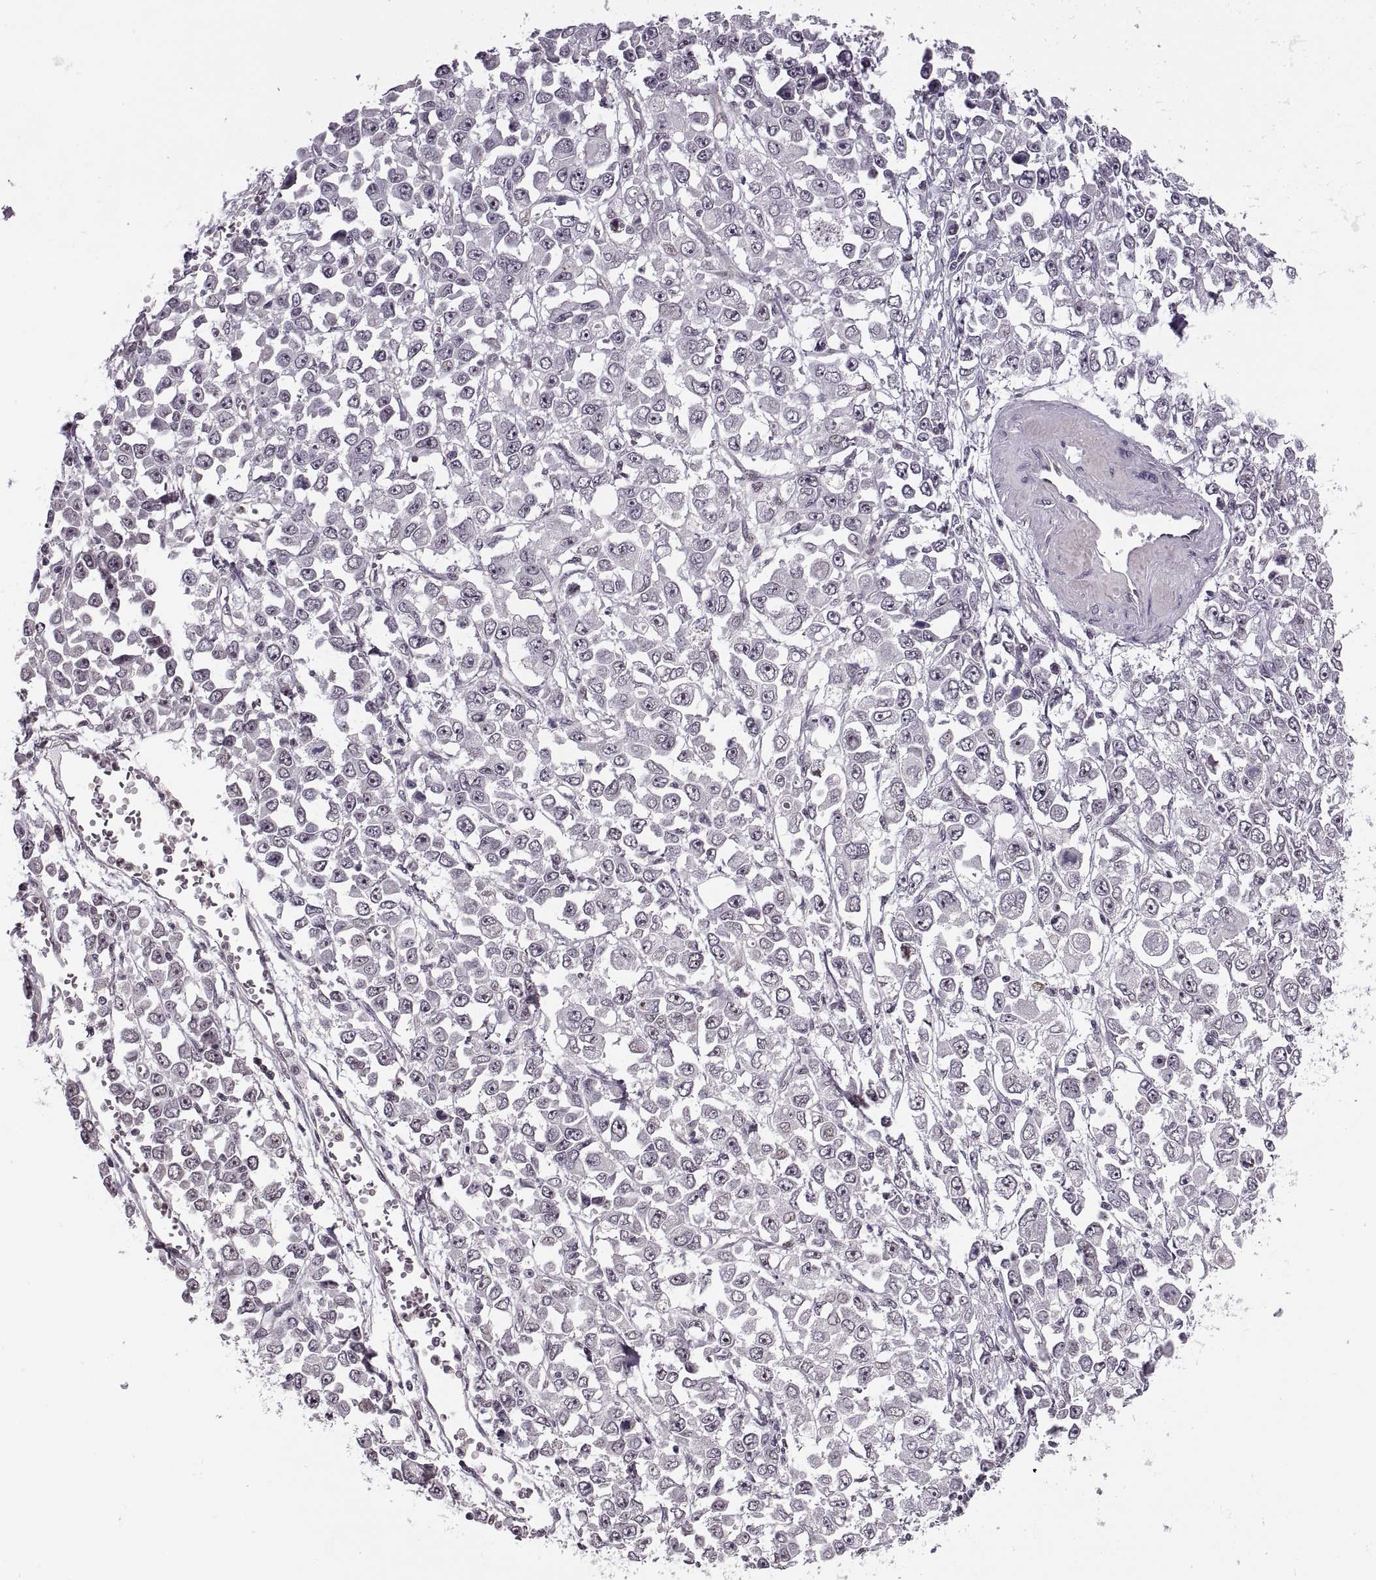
{"staining": {"intensity": "negative", "quantity": "none", "location": "none"}, "tissue": "stomach cancer", "cell_type": "Tumor cells", "image_type": "cancer", "snomed": [{"axis": "morphology", "description": "Adenocarcinoma, NOS"}, {"axis": "topography", "description": "Stomach, upper"}], "caption": "High power microscopy histopathology image of an IHC histopathology image of stomach adenocarcinoma, revealing no significant expression in tumor cells.", "gene": "LUZP2", "patient": {"sex": "male", "age": 70}}